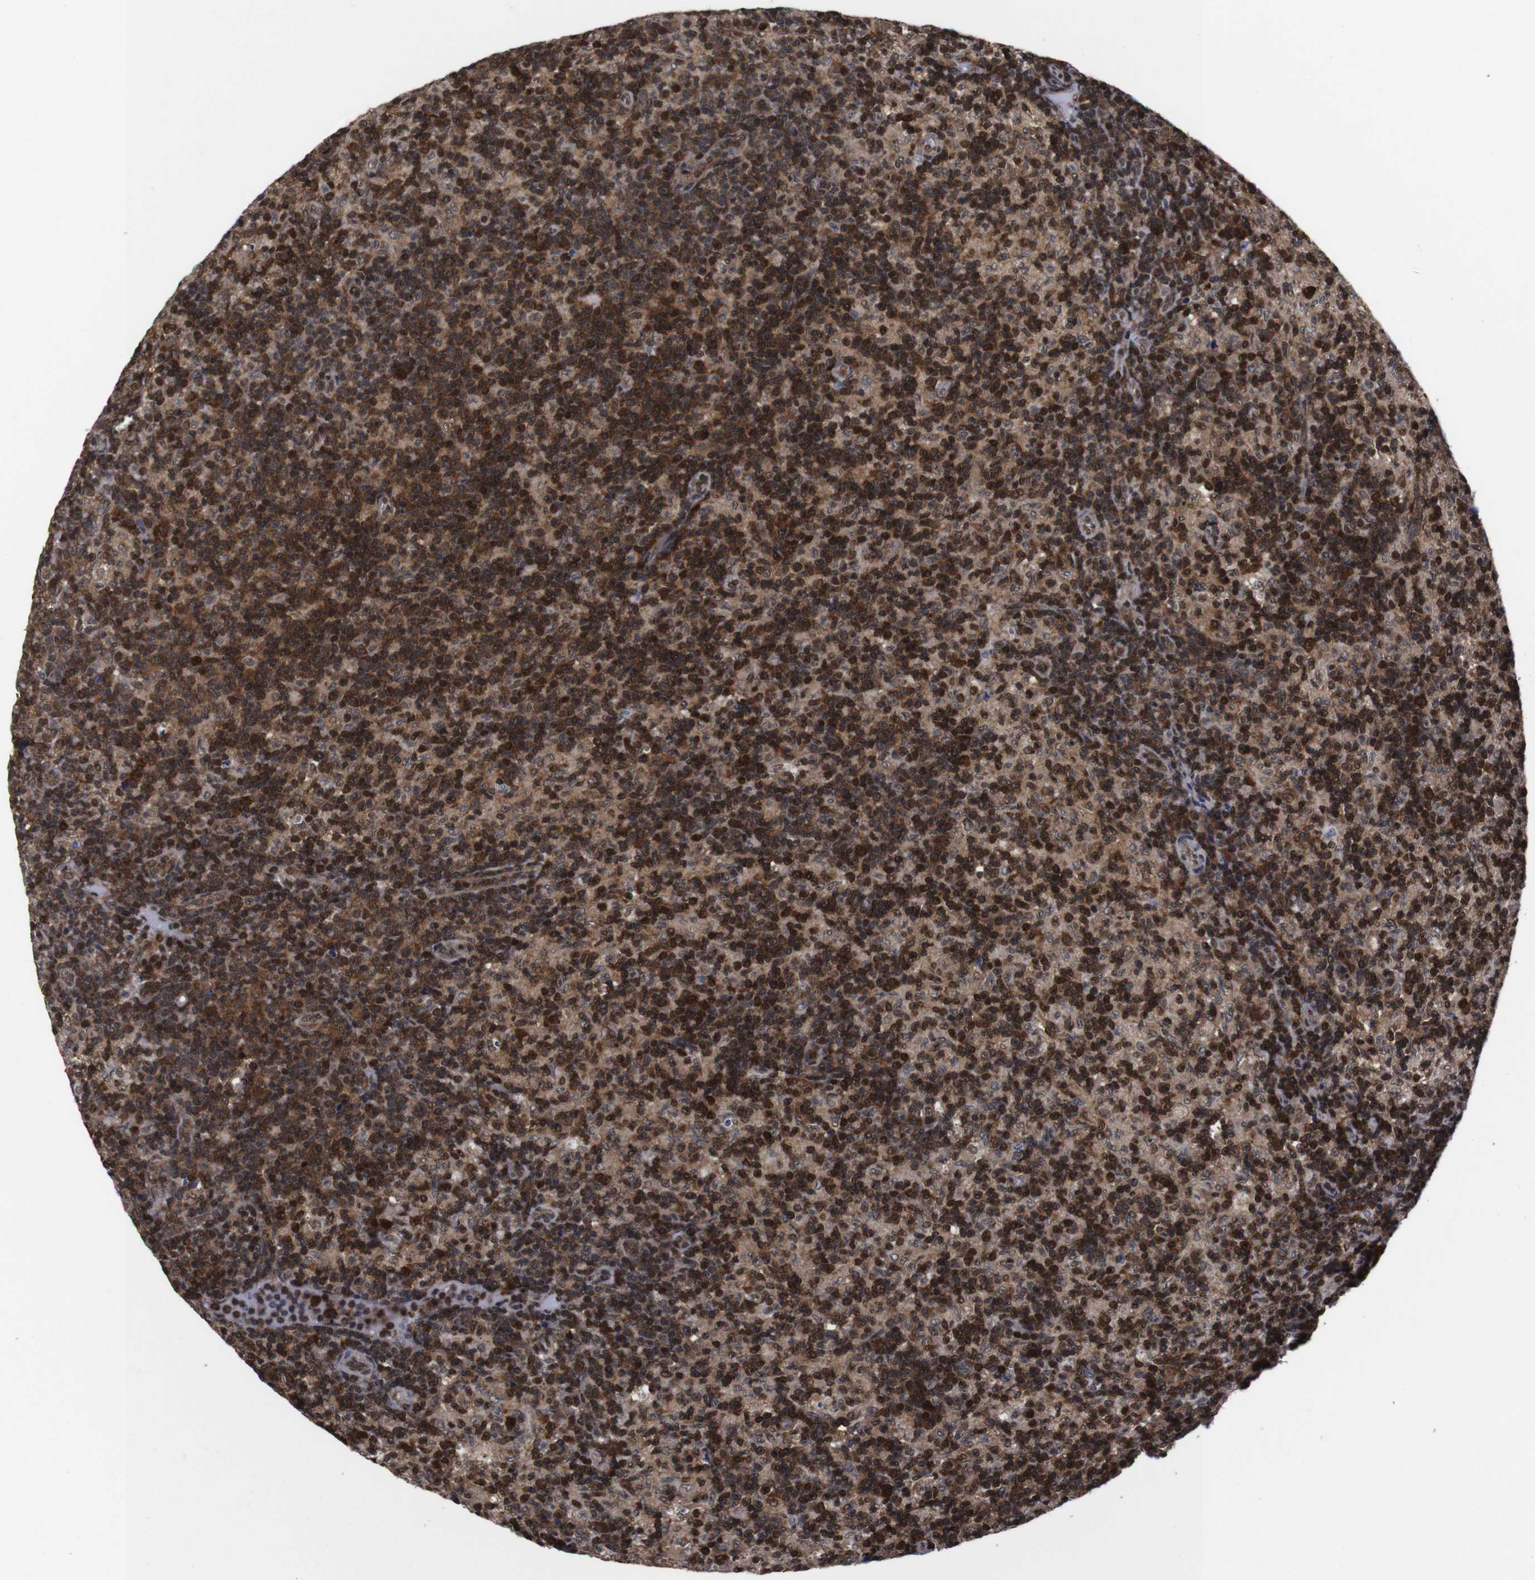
{"staining": {"intensity": "strong", "quantity": ">75%", "location": "cytoplasmic/membranous,nuclear"}, "tissue": "lymph node", "cell_type": "Germinal center cells", "image_type": "normal", "snomed": [{"axis": "morphology", "description": "Normal tissue, NOS"}, {"axis": "morphology", "description": "Inflammation, NOS"}, {"axis": "topography", "description": "Lymph node"}], "caption": "This is a photomicrograph of immunohistochemistry staining of benign lymph node, which shows strong staining in the cytoplasmic/membranous,nuclear of germinal center cells.", "gene": "UBQLN2", "patient": {"sex": "male", "age": 55}}